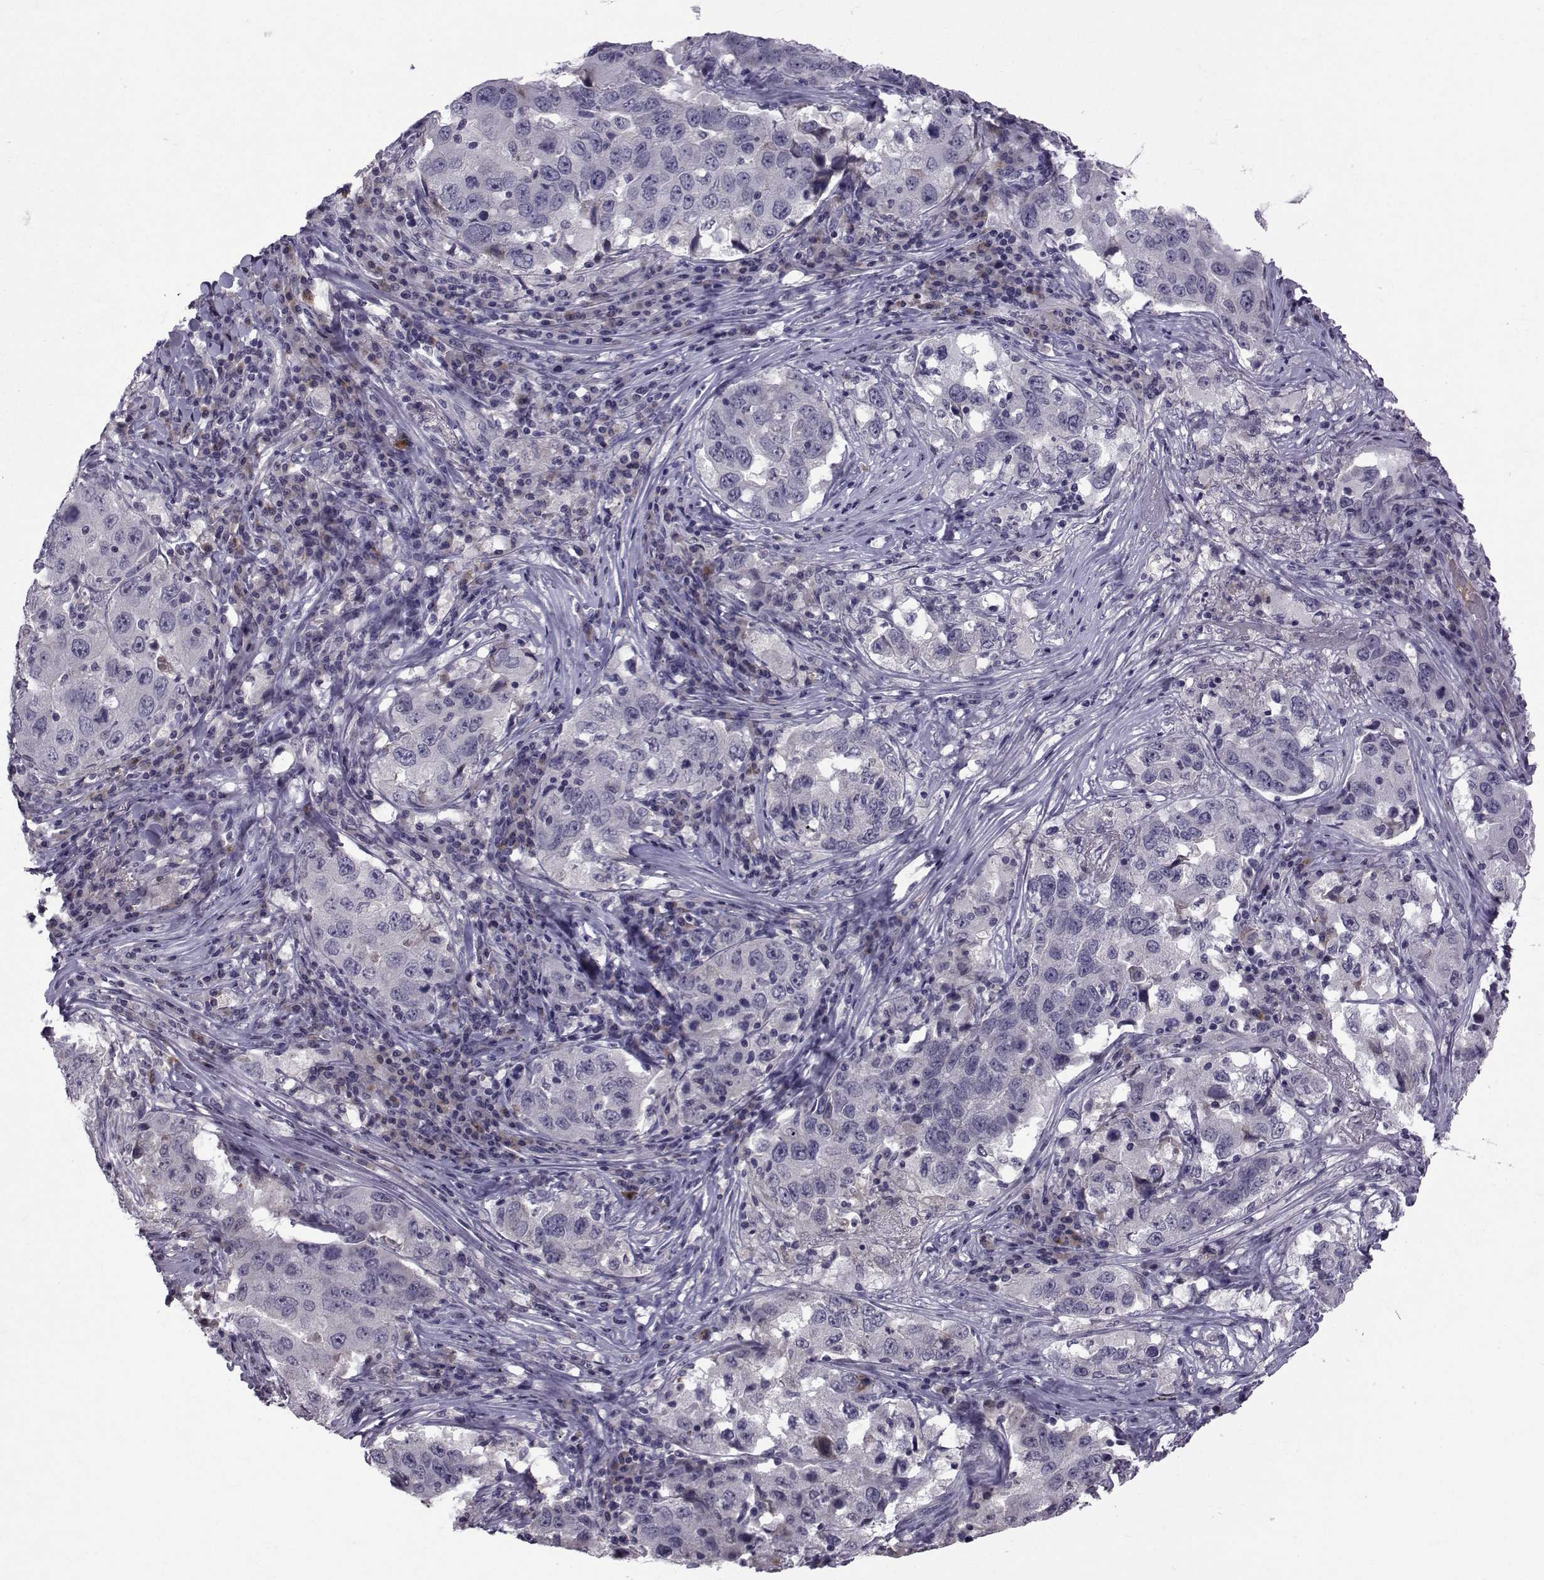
{"staining": {"intensity": "negative", "quantity": "none", "location": "none"}, "tissue": "lung cancer", "cell_type": "Tumor cells", "image_type": "cancer", "snomed": [{"axis": "morphology", "description": "Adenocarcinoma, NOS"}, {"axis": "topography", "description": "Lung"}], "caption": "DAB (3,3'-diaminobenzidine) immunohistochemical staining of human lung cancer (adenocarcinoma) demonstrates no significant staining in tumor cells.", "gene": "TNFRSF11B", "patient": {"sex": "male", "age": 73}}